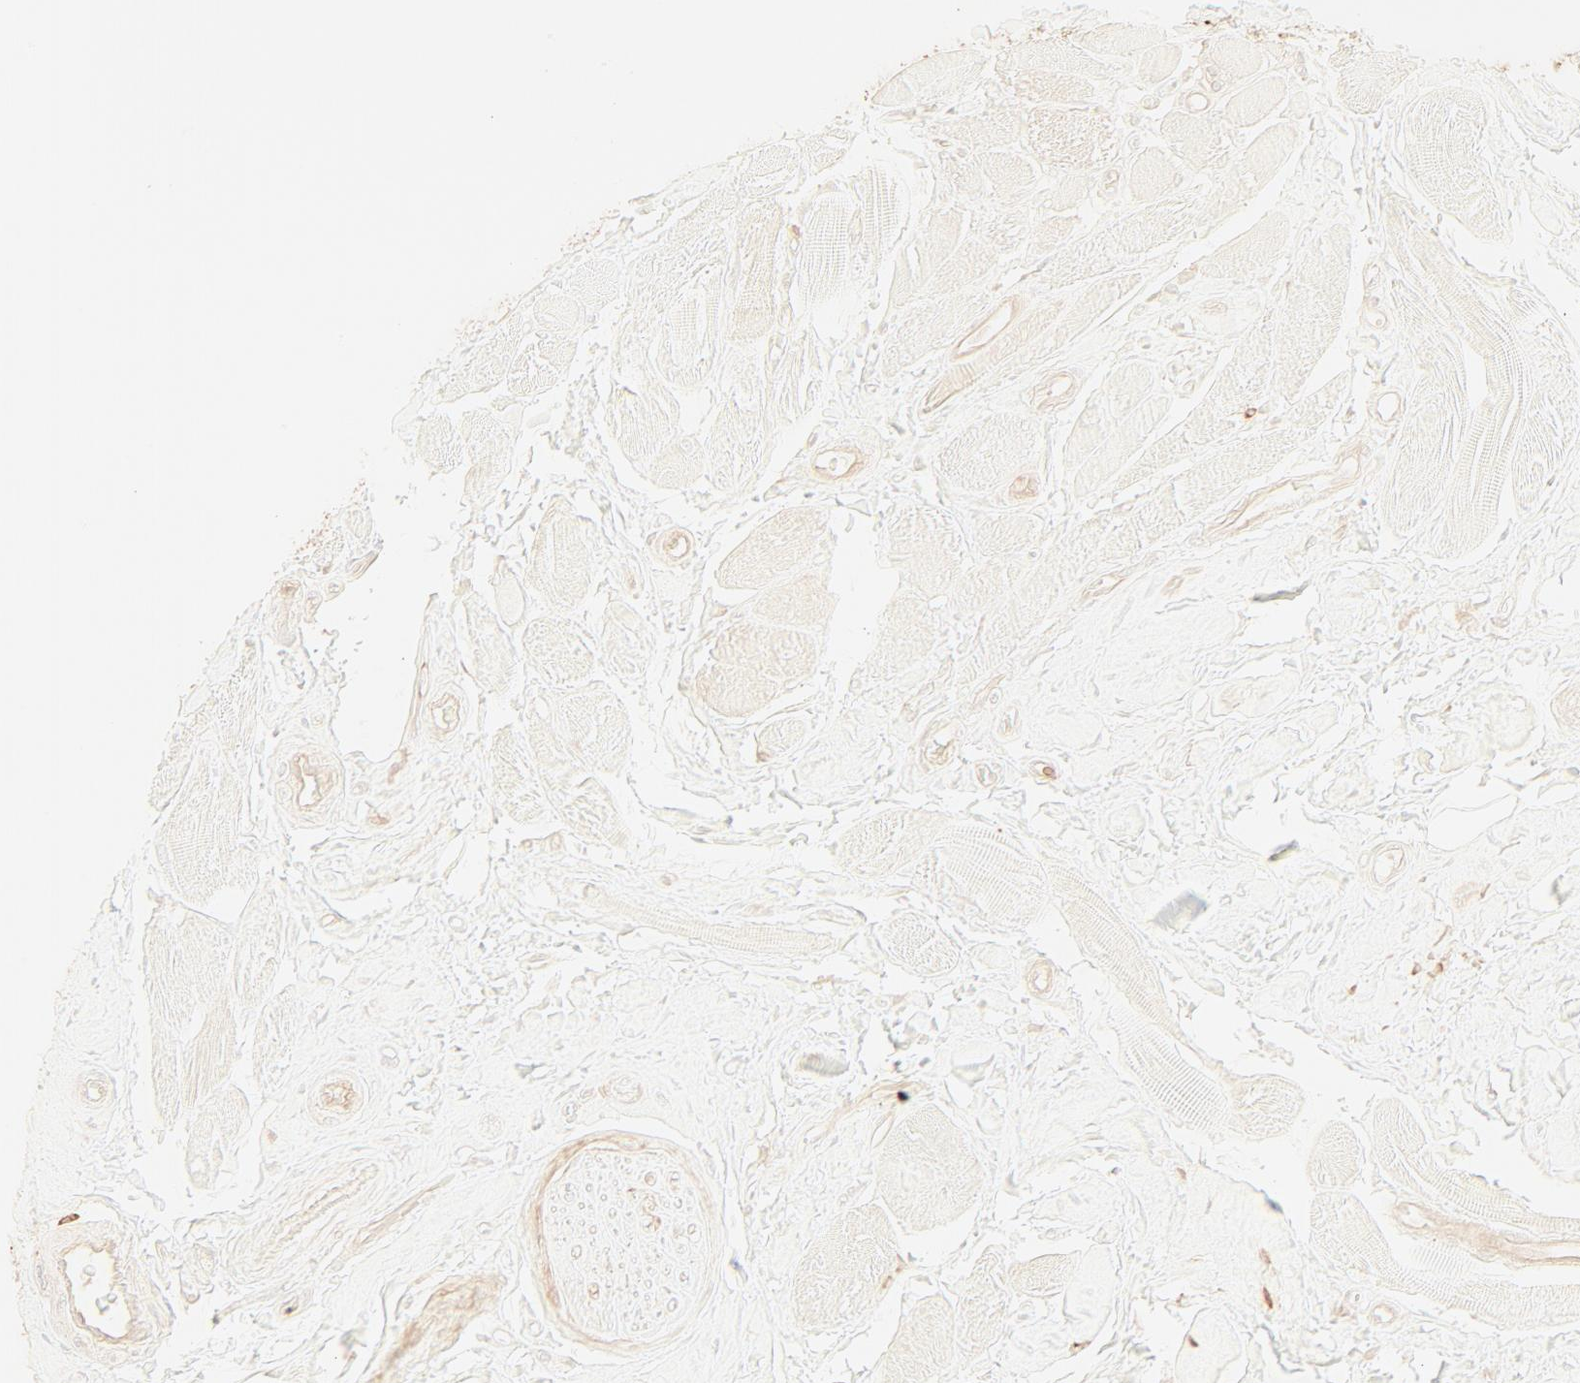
{"staining": {"intensity": "moderate", "quantity": ">75%", "location": "cytoplasmic/membranous"}, "tissue": "oral mucosa", "cell_type": "Squamous epithelial cells", "image_type": "normal", "snomed": [{"axis": "morphology", "description": "Normal tissue, NOS"}, {"axis": "topography", "description": "Oral tissue"}], "caption": "The histopathology image reveals immunohistochemical staining of benign oral mucosa. There is moderate cytoplasmic/membranous expression is identified in approximately >75% of squamous epithelial cells. The protein is shown in brown color, while the nuclei are stained blue.", "gene": "EZR", "patient": {"sex": "male", "age": 62}}